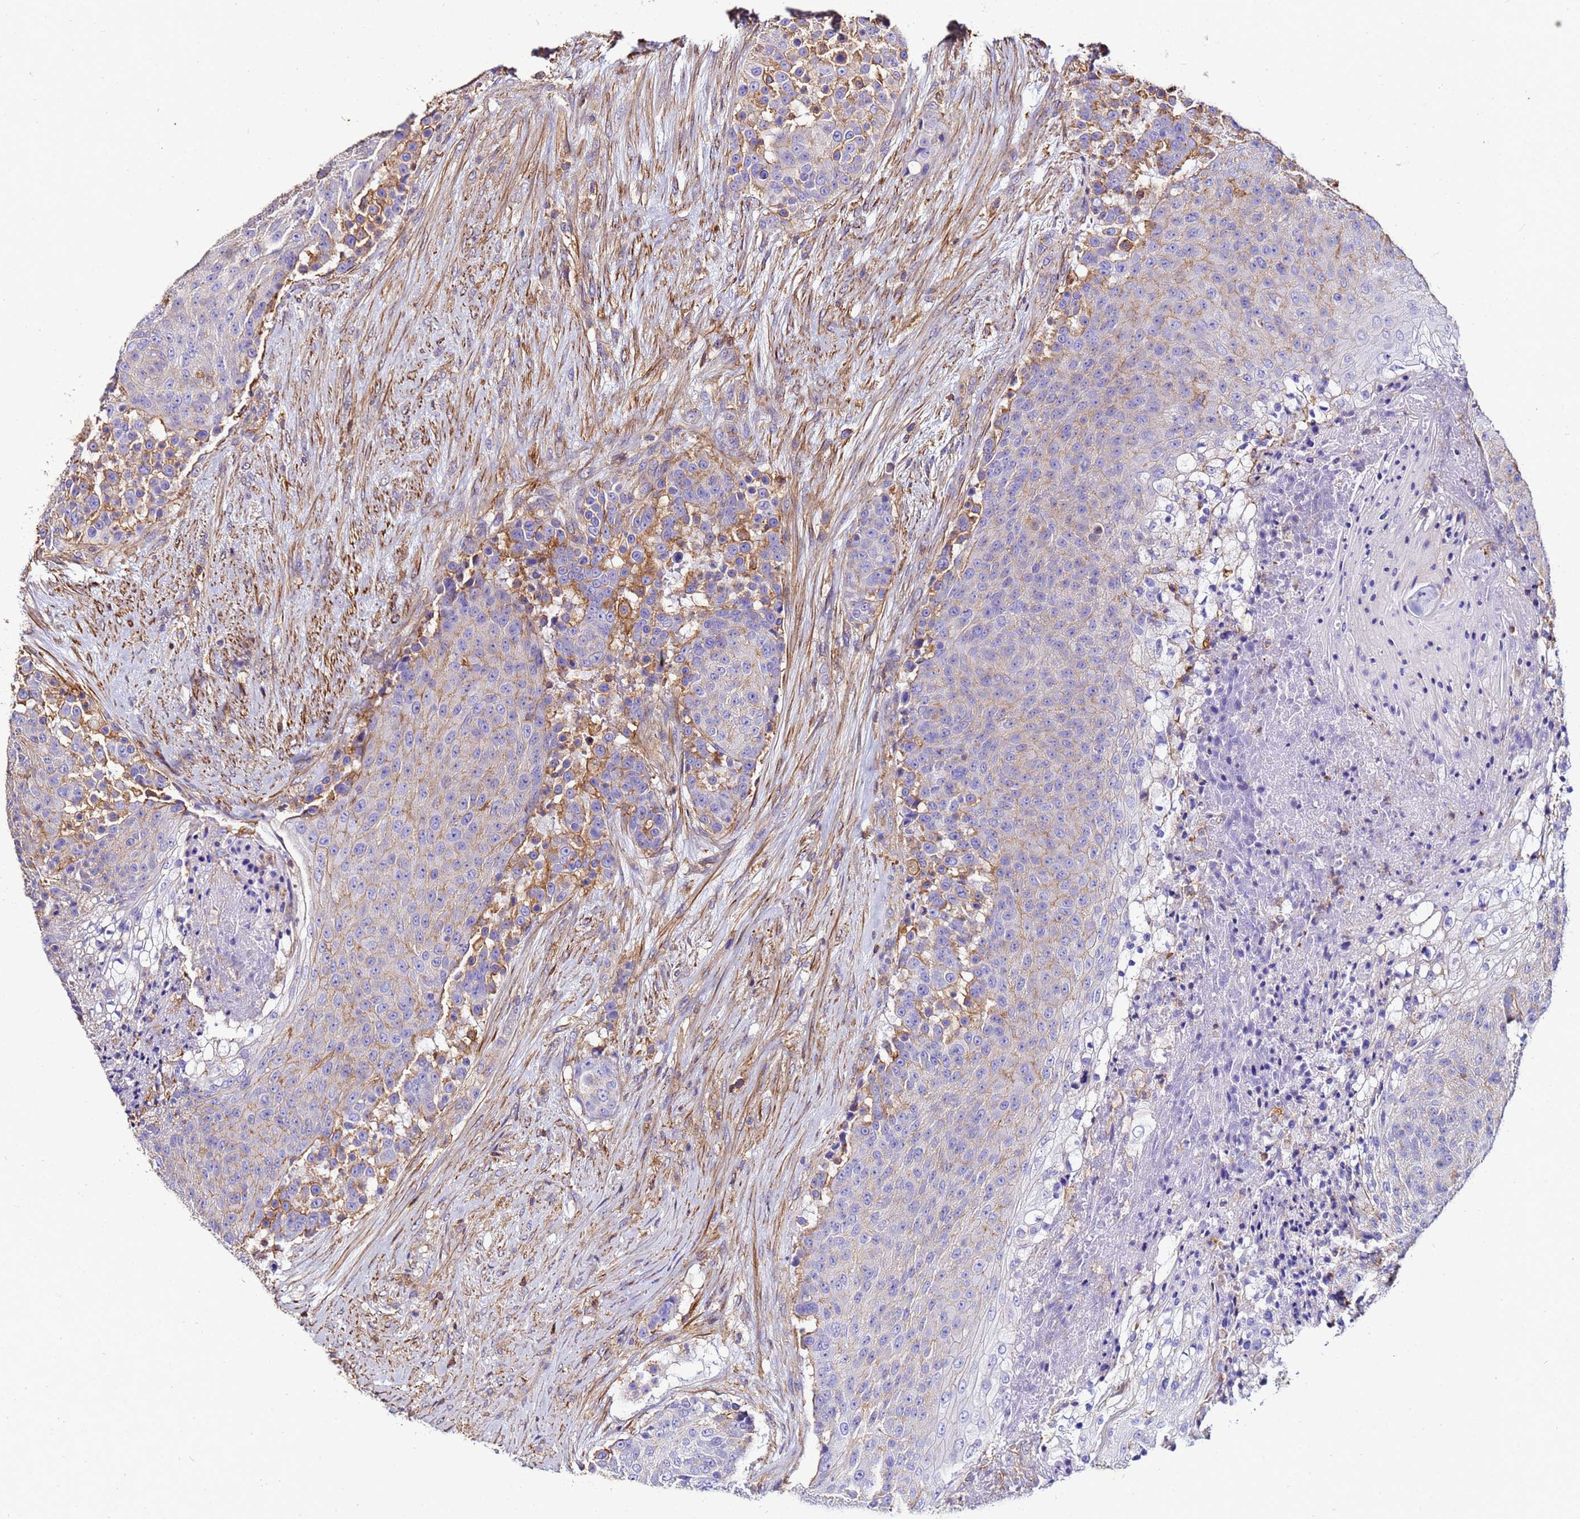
{"staining": {"intensity": "negative", "quantity": "none", "location": "none"}, "tissue": "urothelial cancer", "cell_type": "Tumor cells", "image_type": "cancer", "snomed": [{"axis": "morphology", "description": "Urothelial carcinoma, High grade"}, {"axis": "topography", "description": "Urinary bladder"}], "caption": "Immunohistochemical staining of urothelial cancer displays no significant staining in tumor cells.", "gene": "ACTB", "patient": {"sex": "female", "age": 63}}